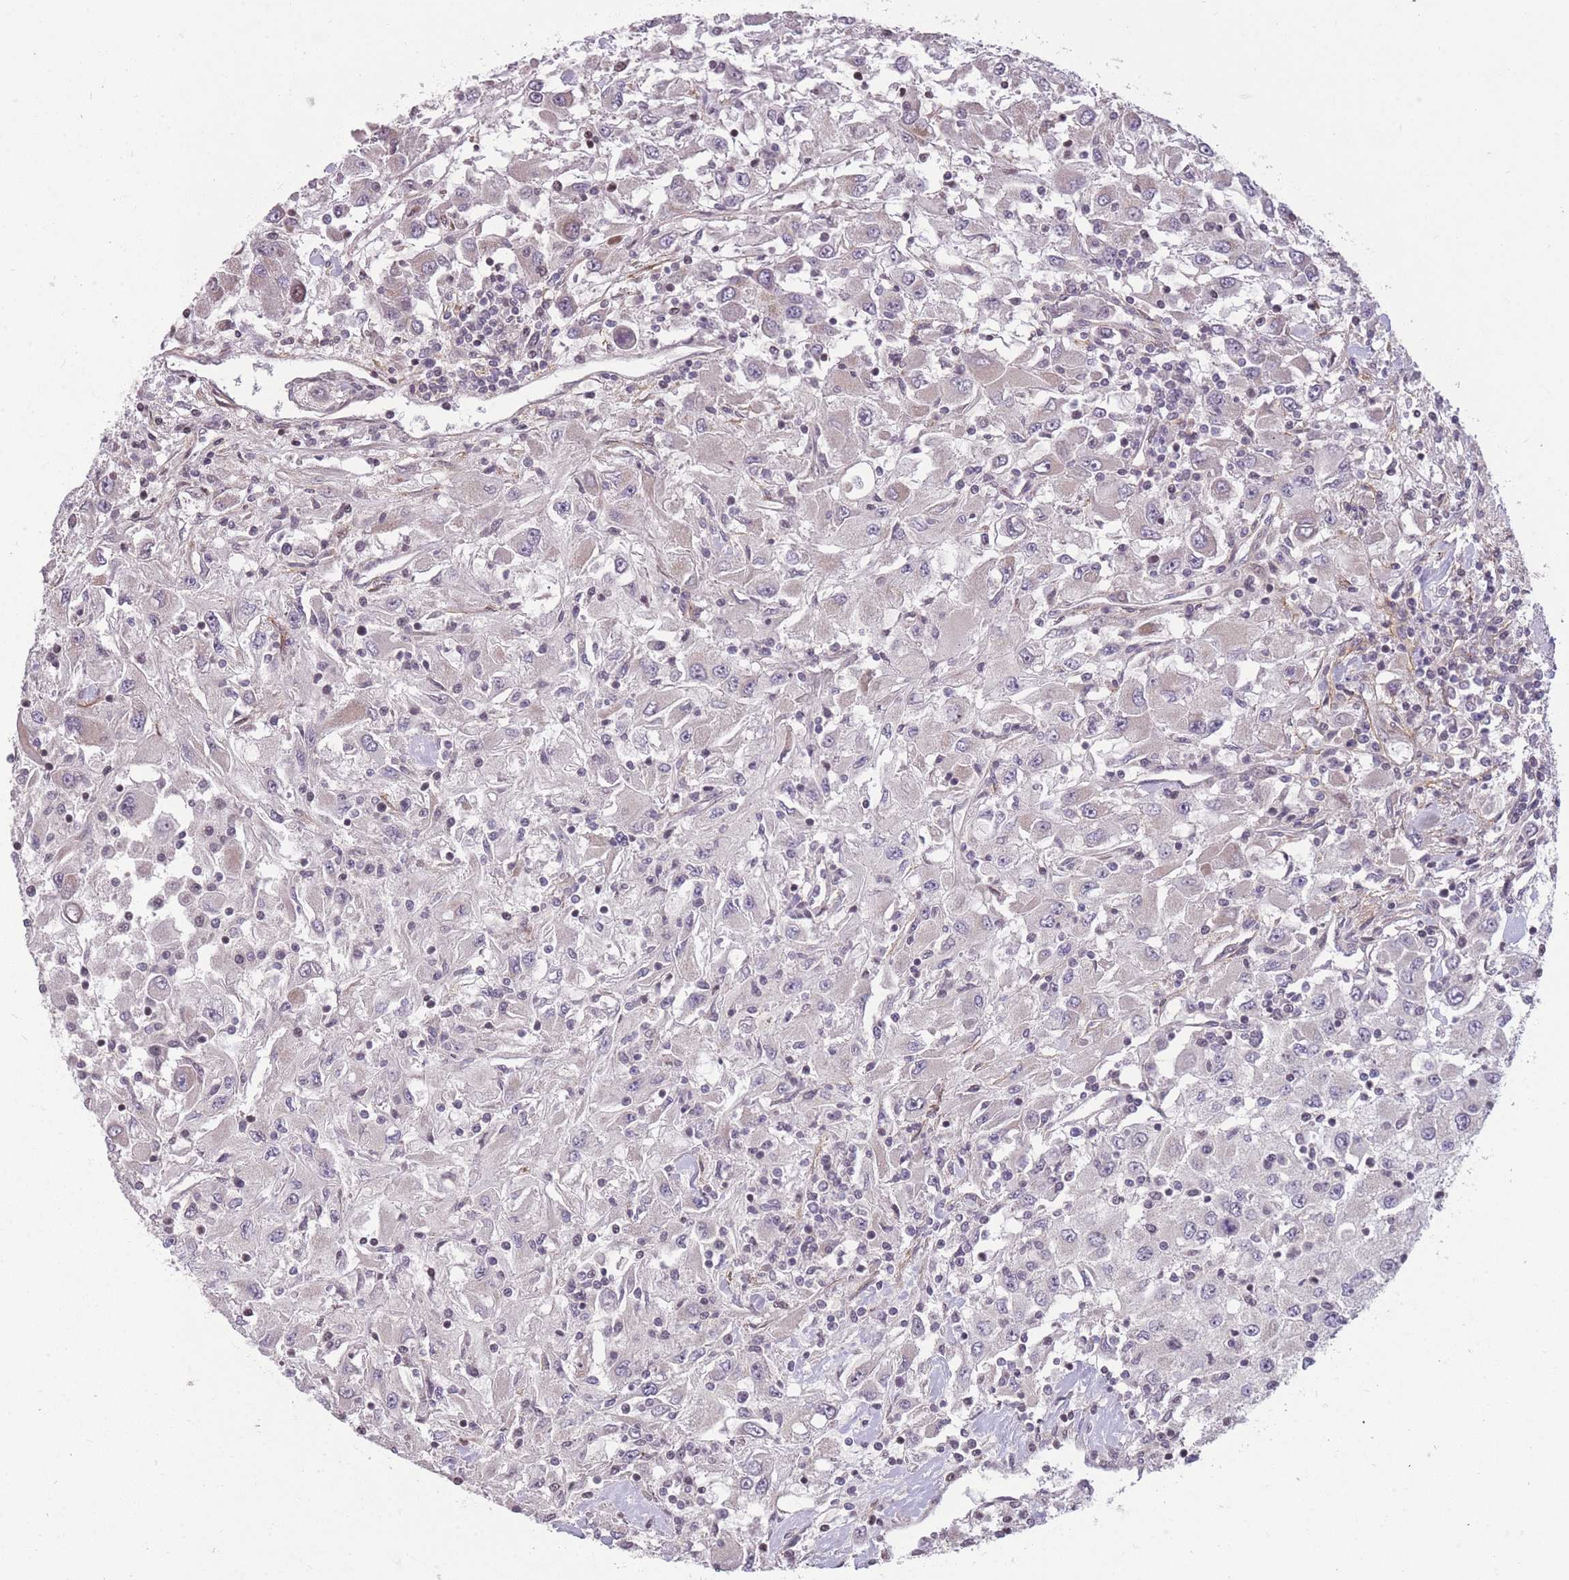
{"staining": {"intensity": "negative", "quantity": "none", "location": "none"}, "tissue": "renal cancer", "cell_type": "Tumor cells", "image_type": "cancer", "snomed": [{"axis": "morphology", "description": "Adenocarcinoma, NOS"}, {"axis": "topography", "description": "Kidney"}], "caption": "The histopathology image reveals no staining of tumor cells in renal cancer.", "gene": "GGT5", "patient": {"sex": "female", "age": 67}}